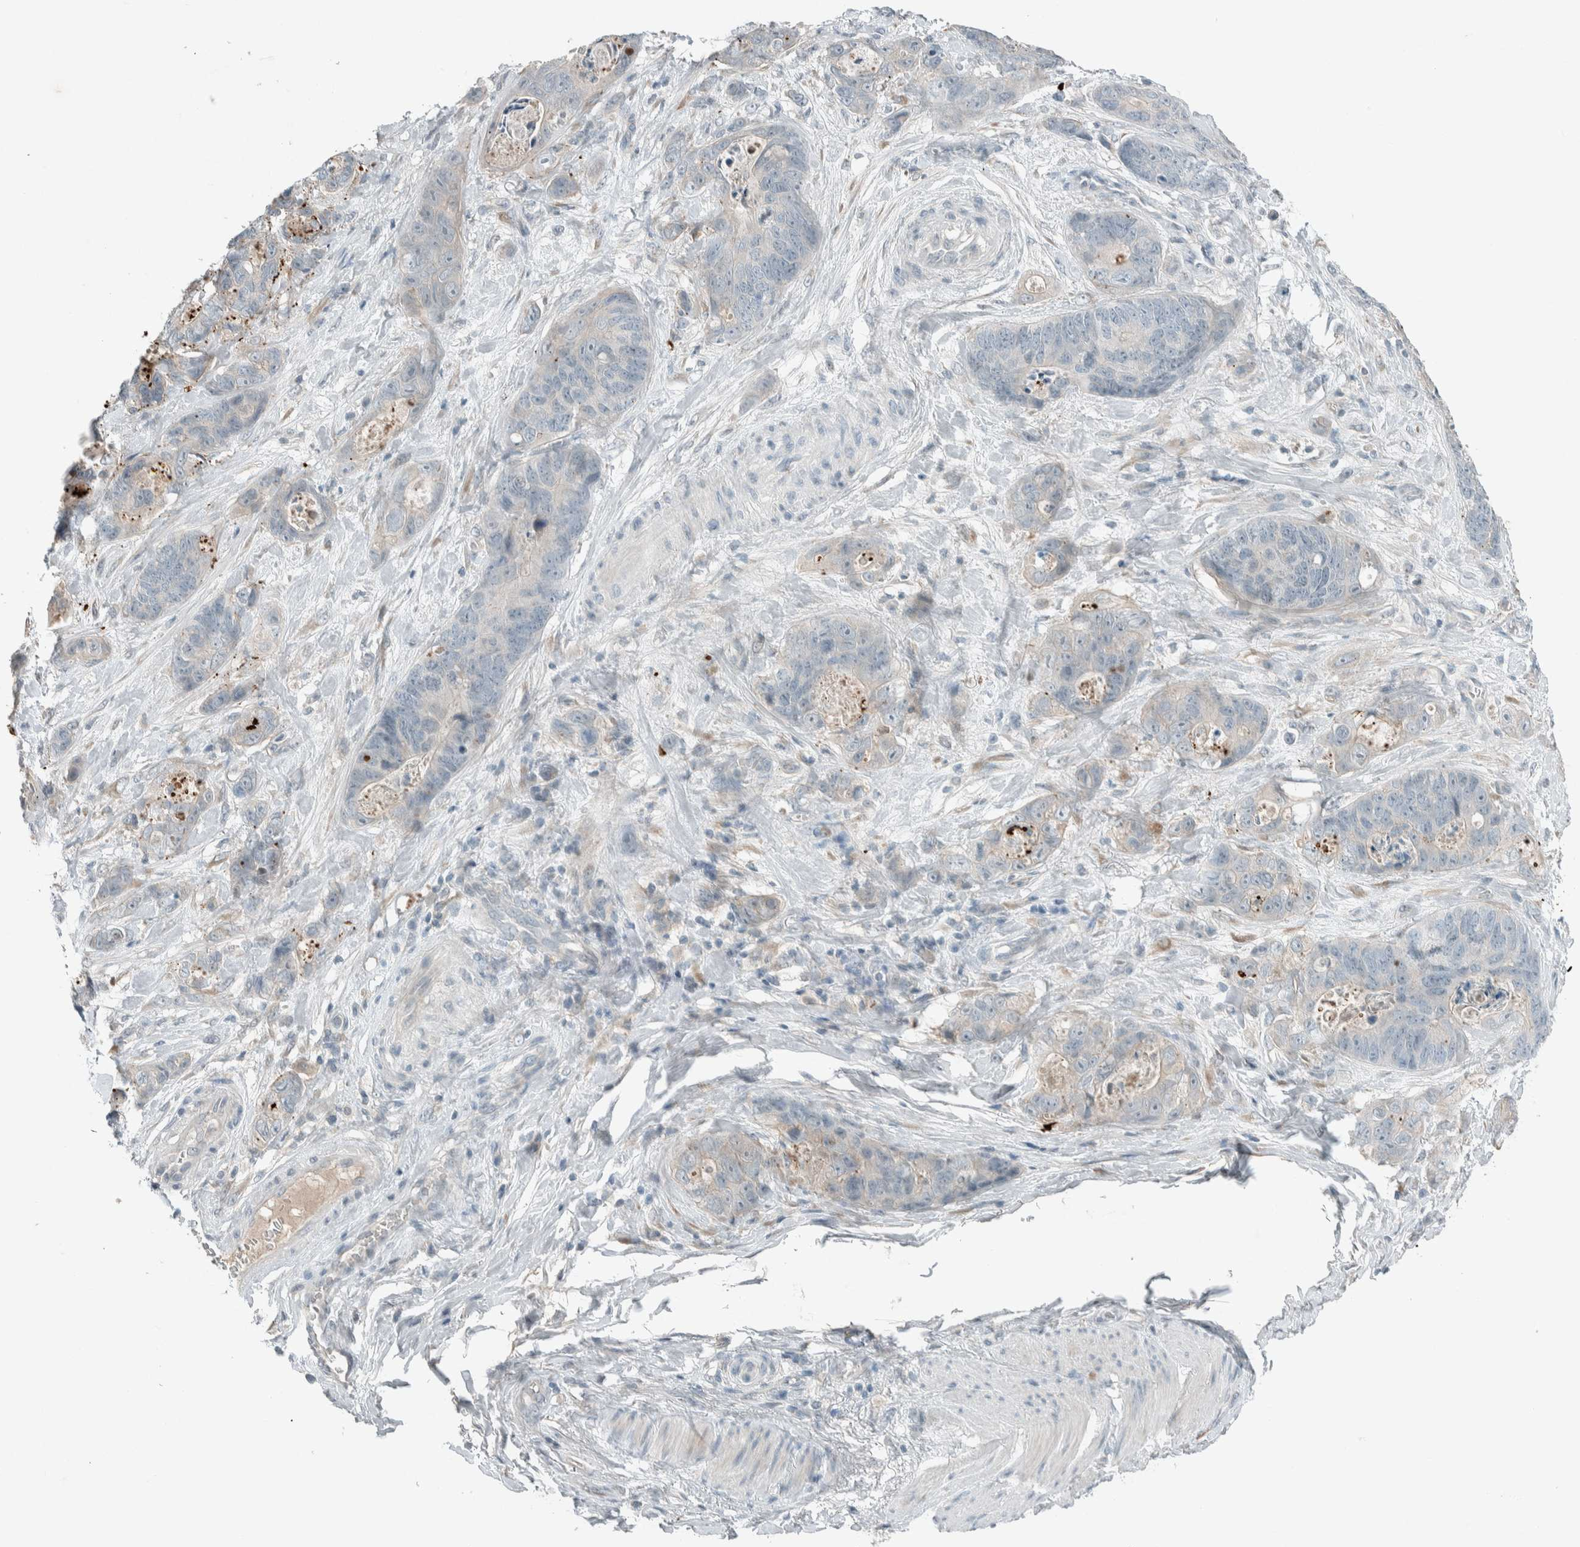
{"staining": {"intensity": "negative", "quantity": "none", "location": "none"}, "tissue": "stomach cancer", "cell_type": "Tumor cells", "image_type": "cancer", "snomed": [{"axis": "morphology", "description": "Normal tissue, NOS"}, {"axis": "morphology", "description": "Adenocarcinoma, NOS"}, {"axis": "topography", "description": "Stomach"}], "caption": "Protein analysis of stomach cancer demonstrates no significant staining in tumor cells.", "gene": "CERCAM", "patient": {"sex": "female", "age": 89}}